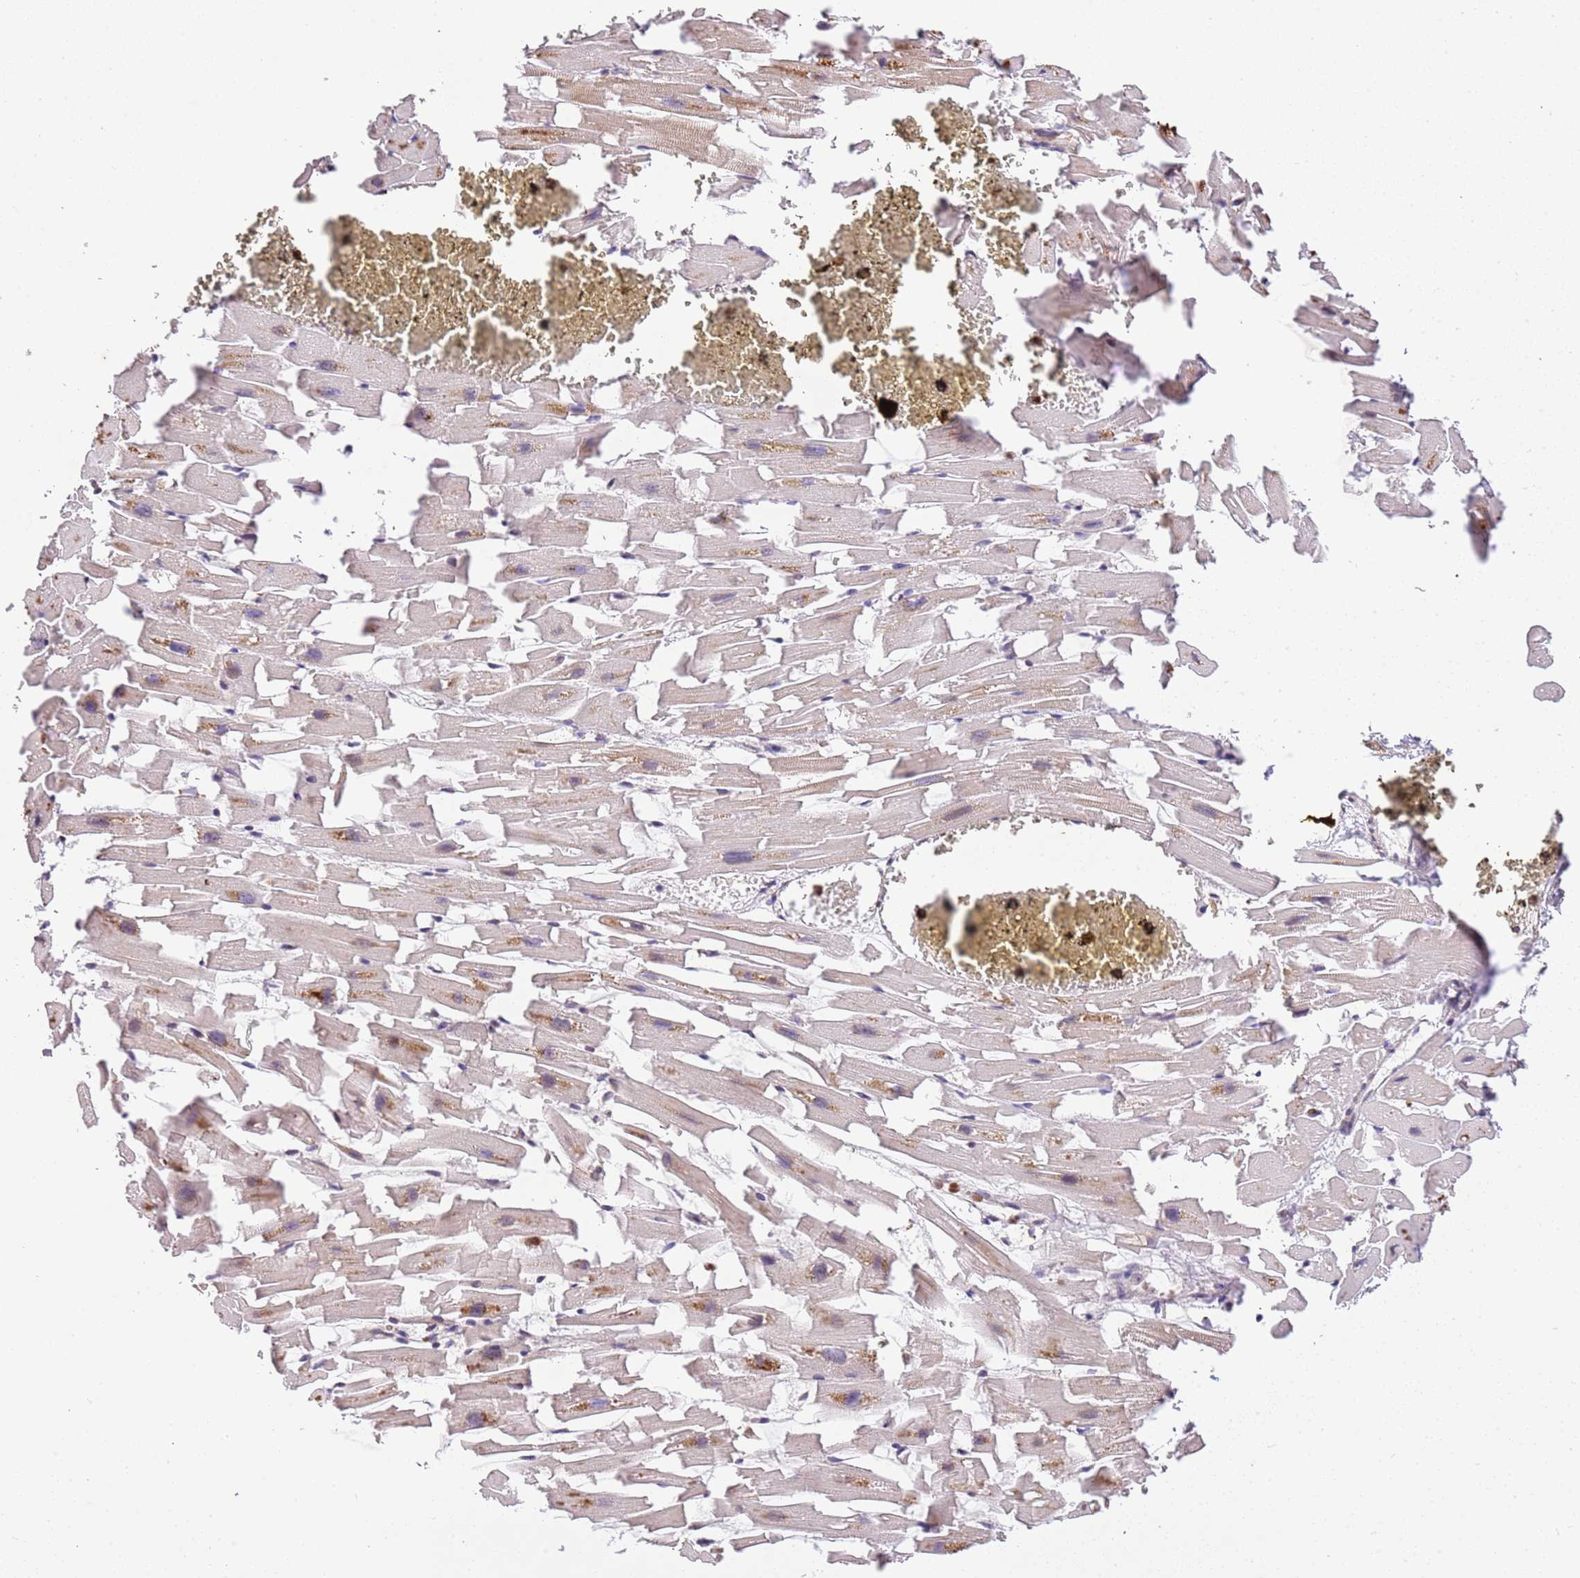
{"staining": {"intensity": "moderate", "quantity": "25%-75%", "location": "cytoplasmic/membranous"}, "tissue": "heart muscle", "cell_type": "Cardiomyocytes", "image_type": "normal", "snomed": [{"axis": "morphology", "description": "Normal tissue, NOS"}, {"axis": "topography", "description": "Heart"}], "caption": "Unremarkable heart muscle shows moderate cytoplasmic/membranous expression in about 25%-75% of cardiomyocytes, visualized by immunohistochemistry.", "gene": "SLC16A4", "patient": {"sex": "female", "age": 64}}